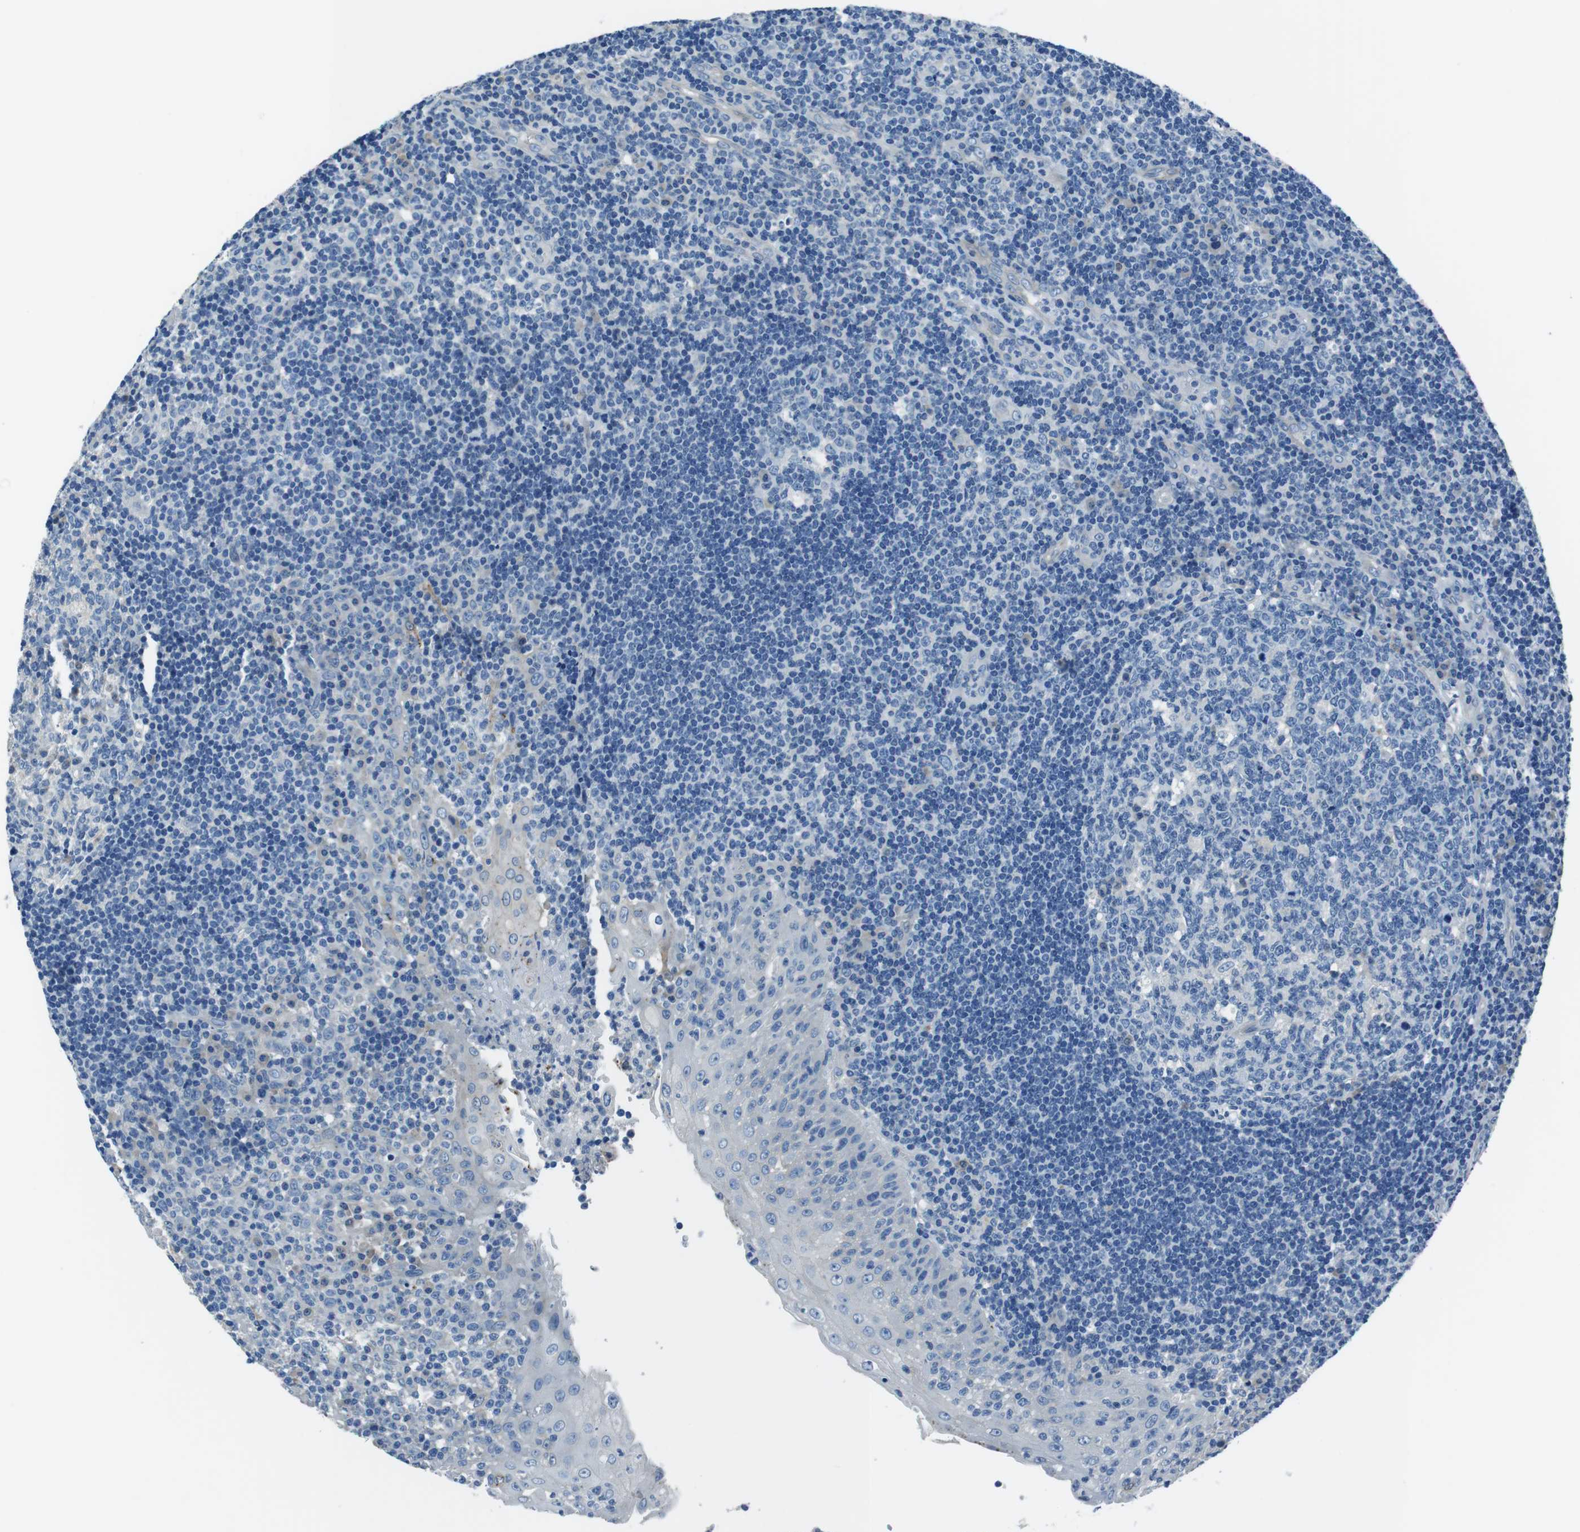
{"staining": {"intensity": "negative", "quantity": "none", "location": "none"}, "tissue": "tonsil", "cell_type": "Germinal center cells", "image_type": "normal", "snomed": [{"axis": "morphology", "description": "Normal tissue, NOS"}, {"axis": "topography", "description": "Tonsil"}], "caption": "Tonsil was stained to show a protein in brown. There is no significant positivity in germinal center cells. Brightfield microscopy of immunohistochemistry (IHC) stained with DAB (brown) and hematoxylin (blue), captured at high magnification.", "gene": "TULP3", "patient": {"sex": "female", "age": 40}}